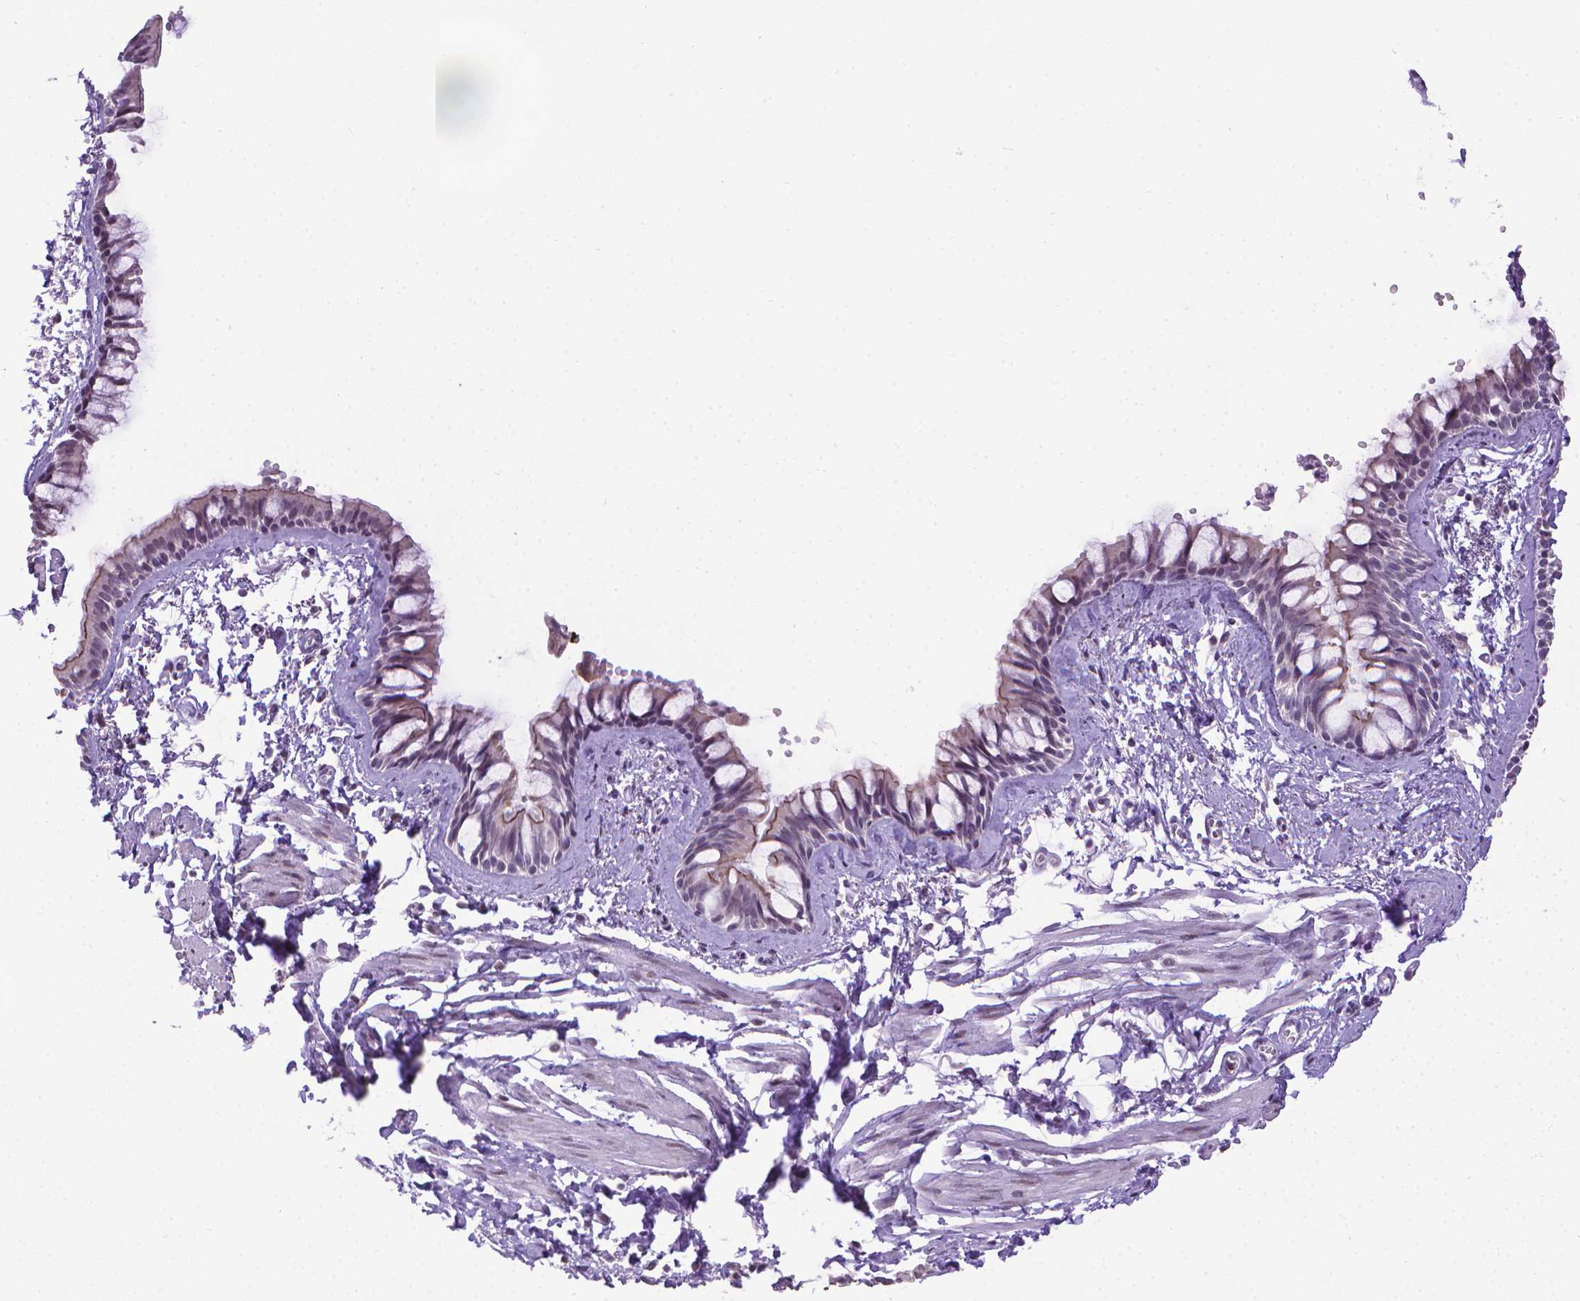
{"staining": {"intensity": "negative", "quantity": "none", "location": "none"}, "tissue": "bronchus", "cell_type": "Respiratory epithelial cells", "image_type": "normal", "snomed": [{"axis": "morphology", "description": "Normal tissue, NOS"}, {"axis": "topography", "description": "Bronchus"}], "caption": "IHC histopathology image of normal bronchus: human bronchus stained with DAB exhibits no significant protein expression in respiratory epithelial cells.", "gene": "KMO", "patient": {"sex": "female", "age": 59}}